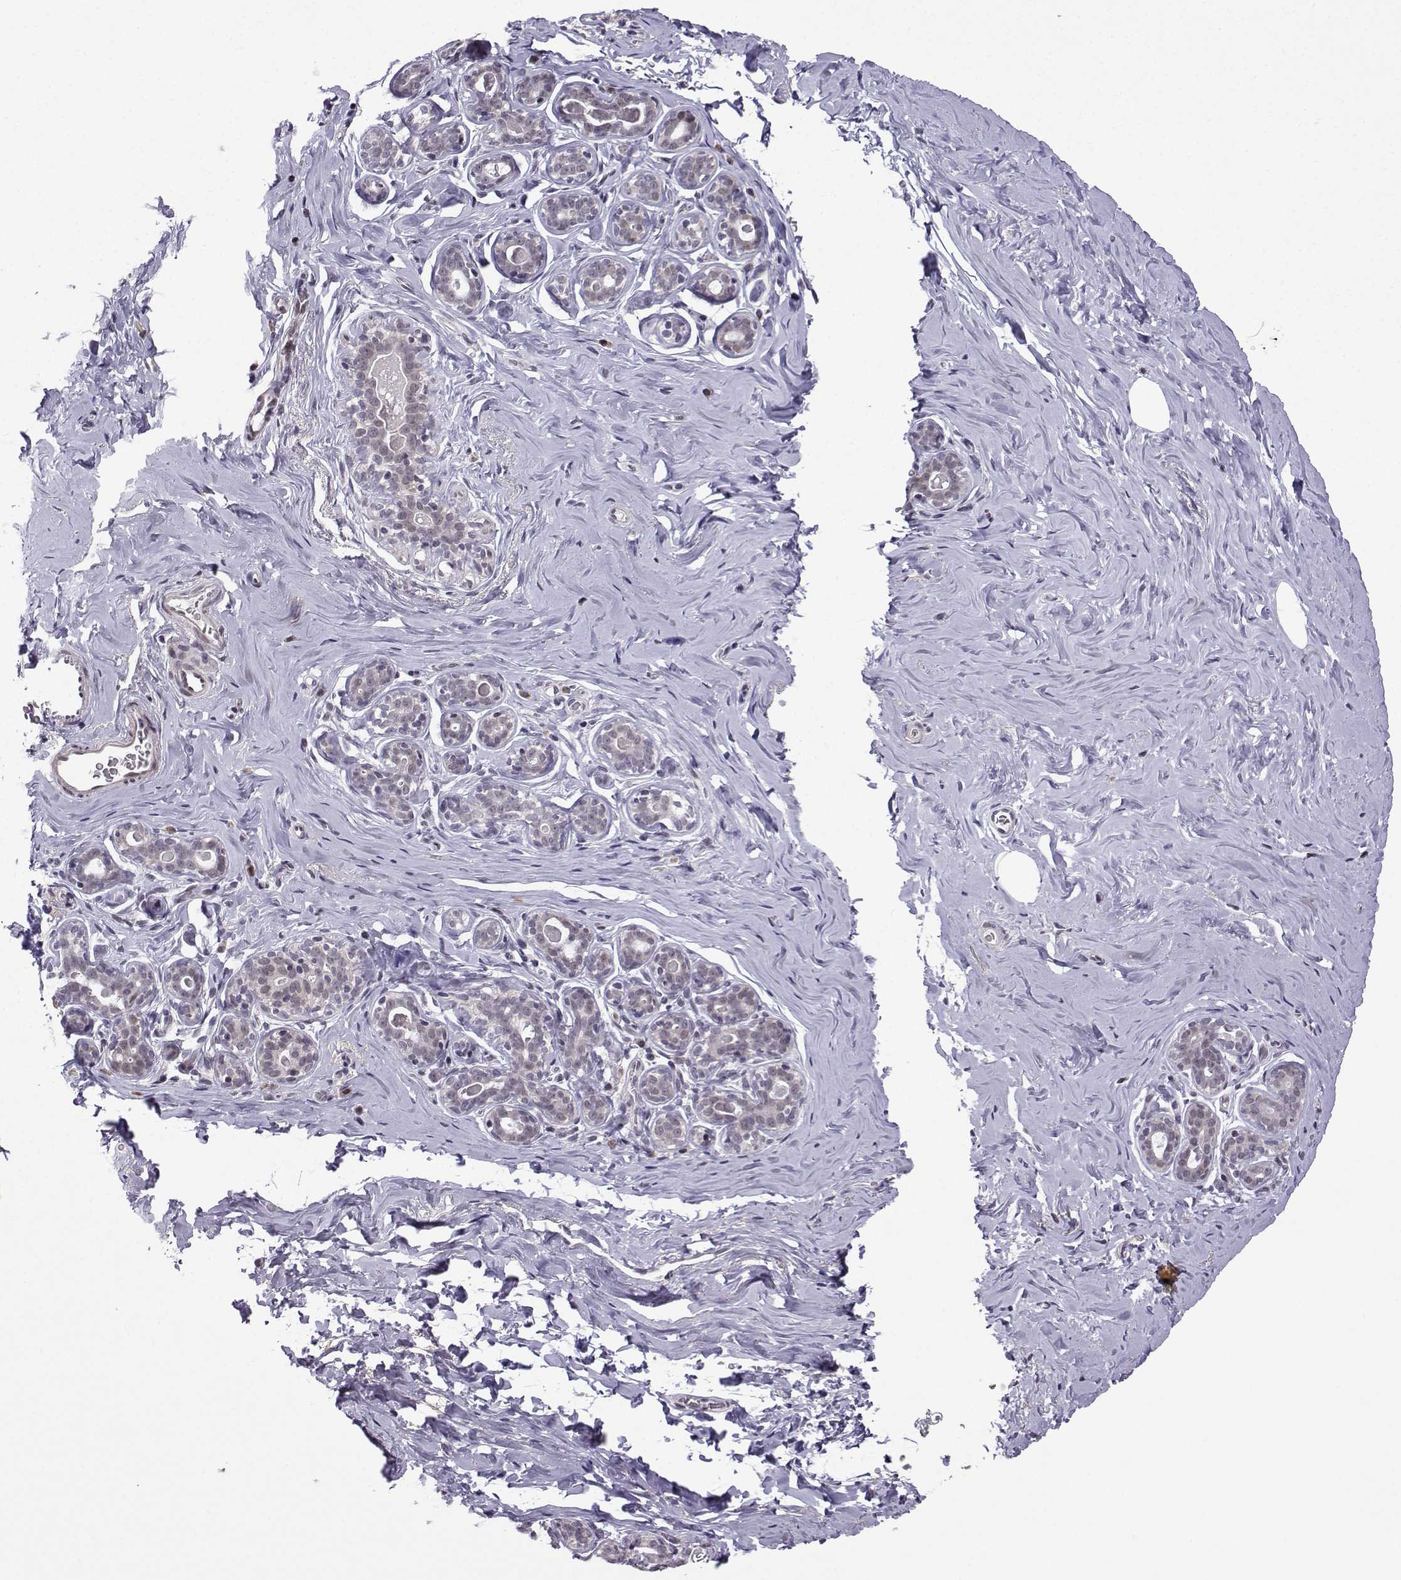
{"staining": {"intensity": "negative", "quantity": "none", "location": "none"}, "tissue": "breast", "cell_type": "Adipocytes", "image_type": "normal", "snomed": [{"axis": "morphology", "description": "Normal tissue, NOS"}, {"axis": "topography", "description": "Skin"}, {"axis": "topography", "description": "Breast"}], "caption": "DAB (3,3'-diaminobenzidine) immunohistochemical staining of benign breast shows no significant expression in adipocytes. (DAB IHC visualized using brightfield microscopy, high magnification).", "gene": "FGF3", "patient": {"sex": "female", "age": 43}}